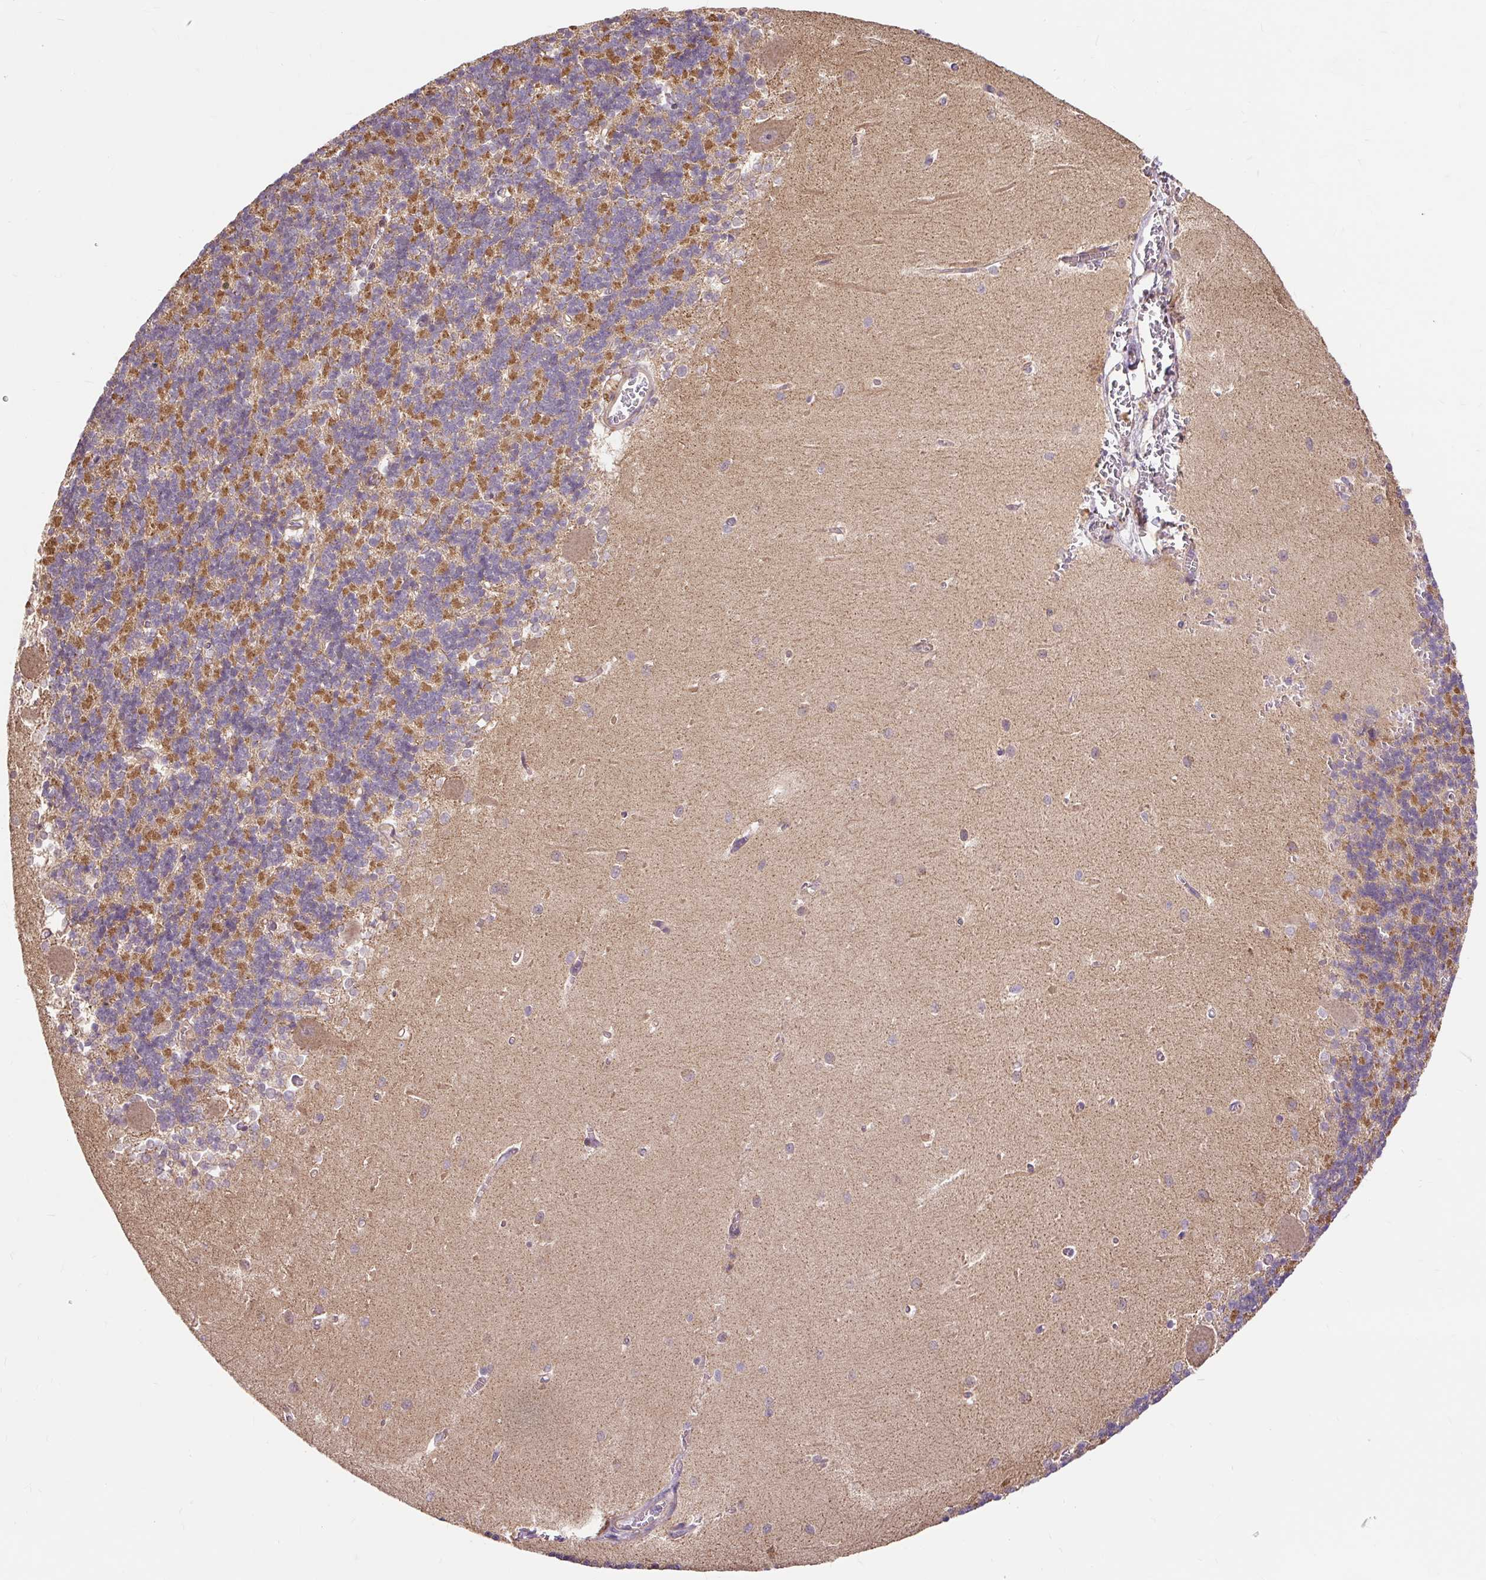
{"staining": {"intensity": "moderate", "quantity": ">75%", "location": "cytoplasmic/membranous"}, "tissue": "cerebellum", "cell_type": "Cells in granular layer", "image_type": "normal", "snomed": [{"axis": "morphology", "description": "Normal tissue, NOS"}, {"axis": "topography", "description": "Cerebellum"}], "caption": "A micrograph of cerebellum stained for a protein reveals moderate cytoplasmic/membranous brown staining in cells in granular layer.", "gene": "TRIAP1", "patient": {"sex": "male", "age": 37}}